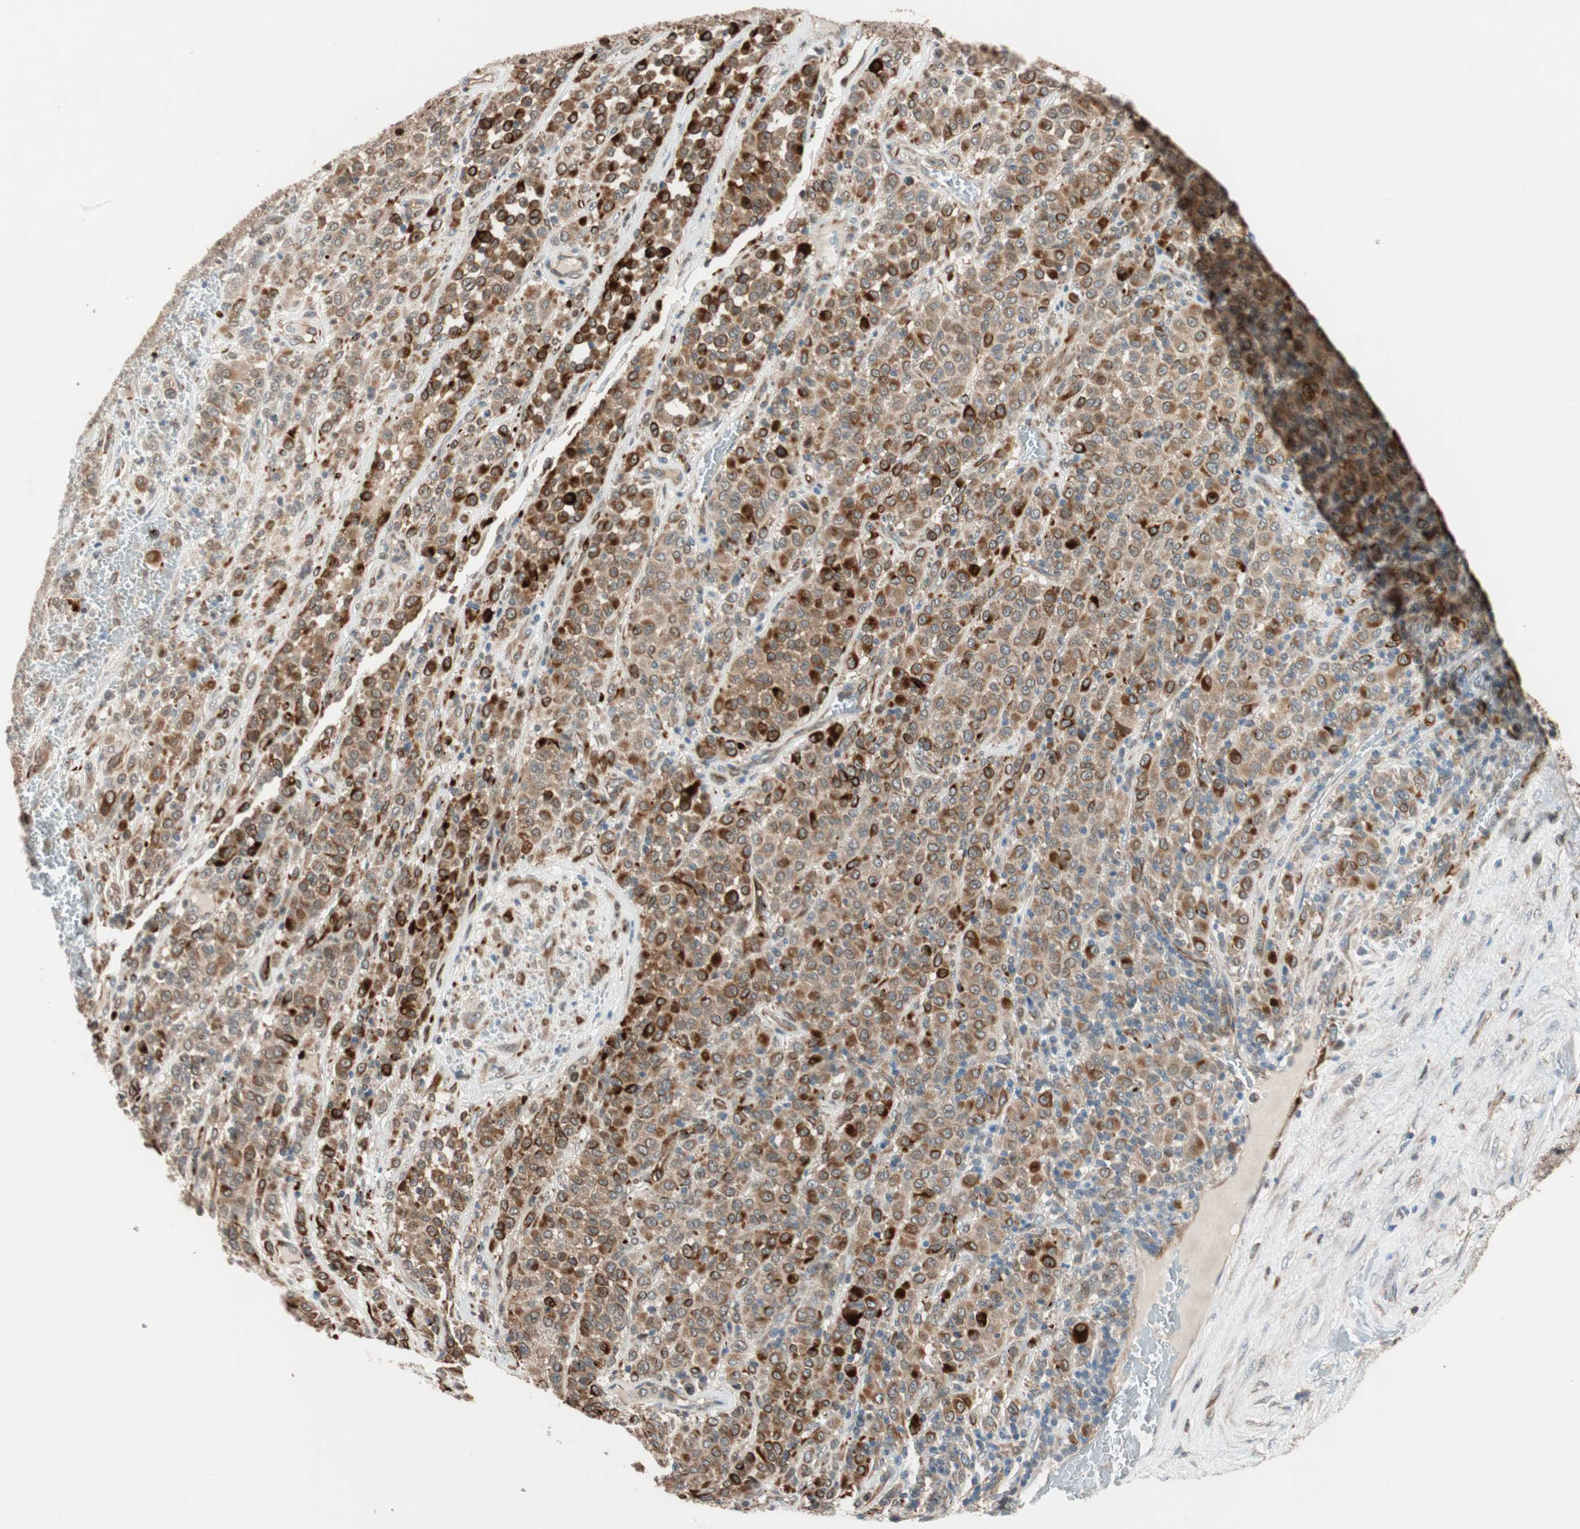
{"staining": {"intensity": "strong", "quantity": "25%-75%", "location": "cytoplasmic/membranous"}, "tissue": "melanoma", "cell_type": "Tumor cells", "image_type": "cancer", "snomed": [{"axis": "morphology", "description": "Malignant melanoma, Metastatic site"}, {"axis": "topography", "description": "Pancreas"}], "caption": "Melanoma tissue displays strong cytoplasmic/membranous positivity in approximately 25%-75% of tumor cells (IHC, brightfield microscopy, high magnification).", "gene": "PIK3R3", "patient": {"sex": "female", "age": 30}}